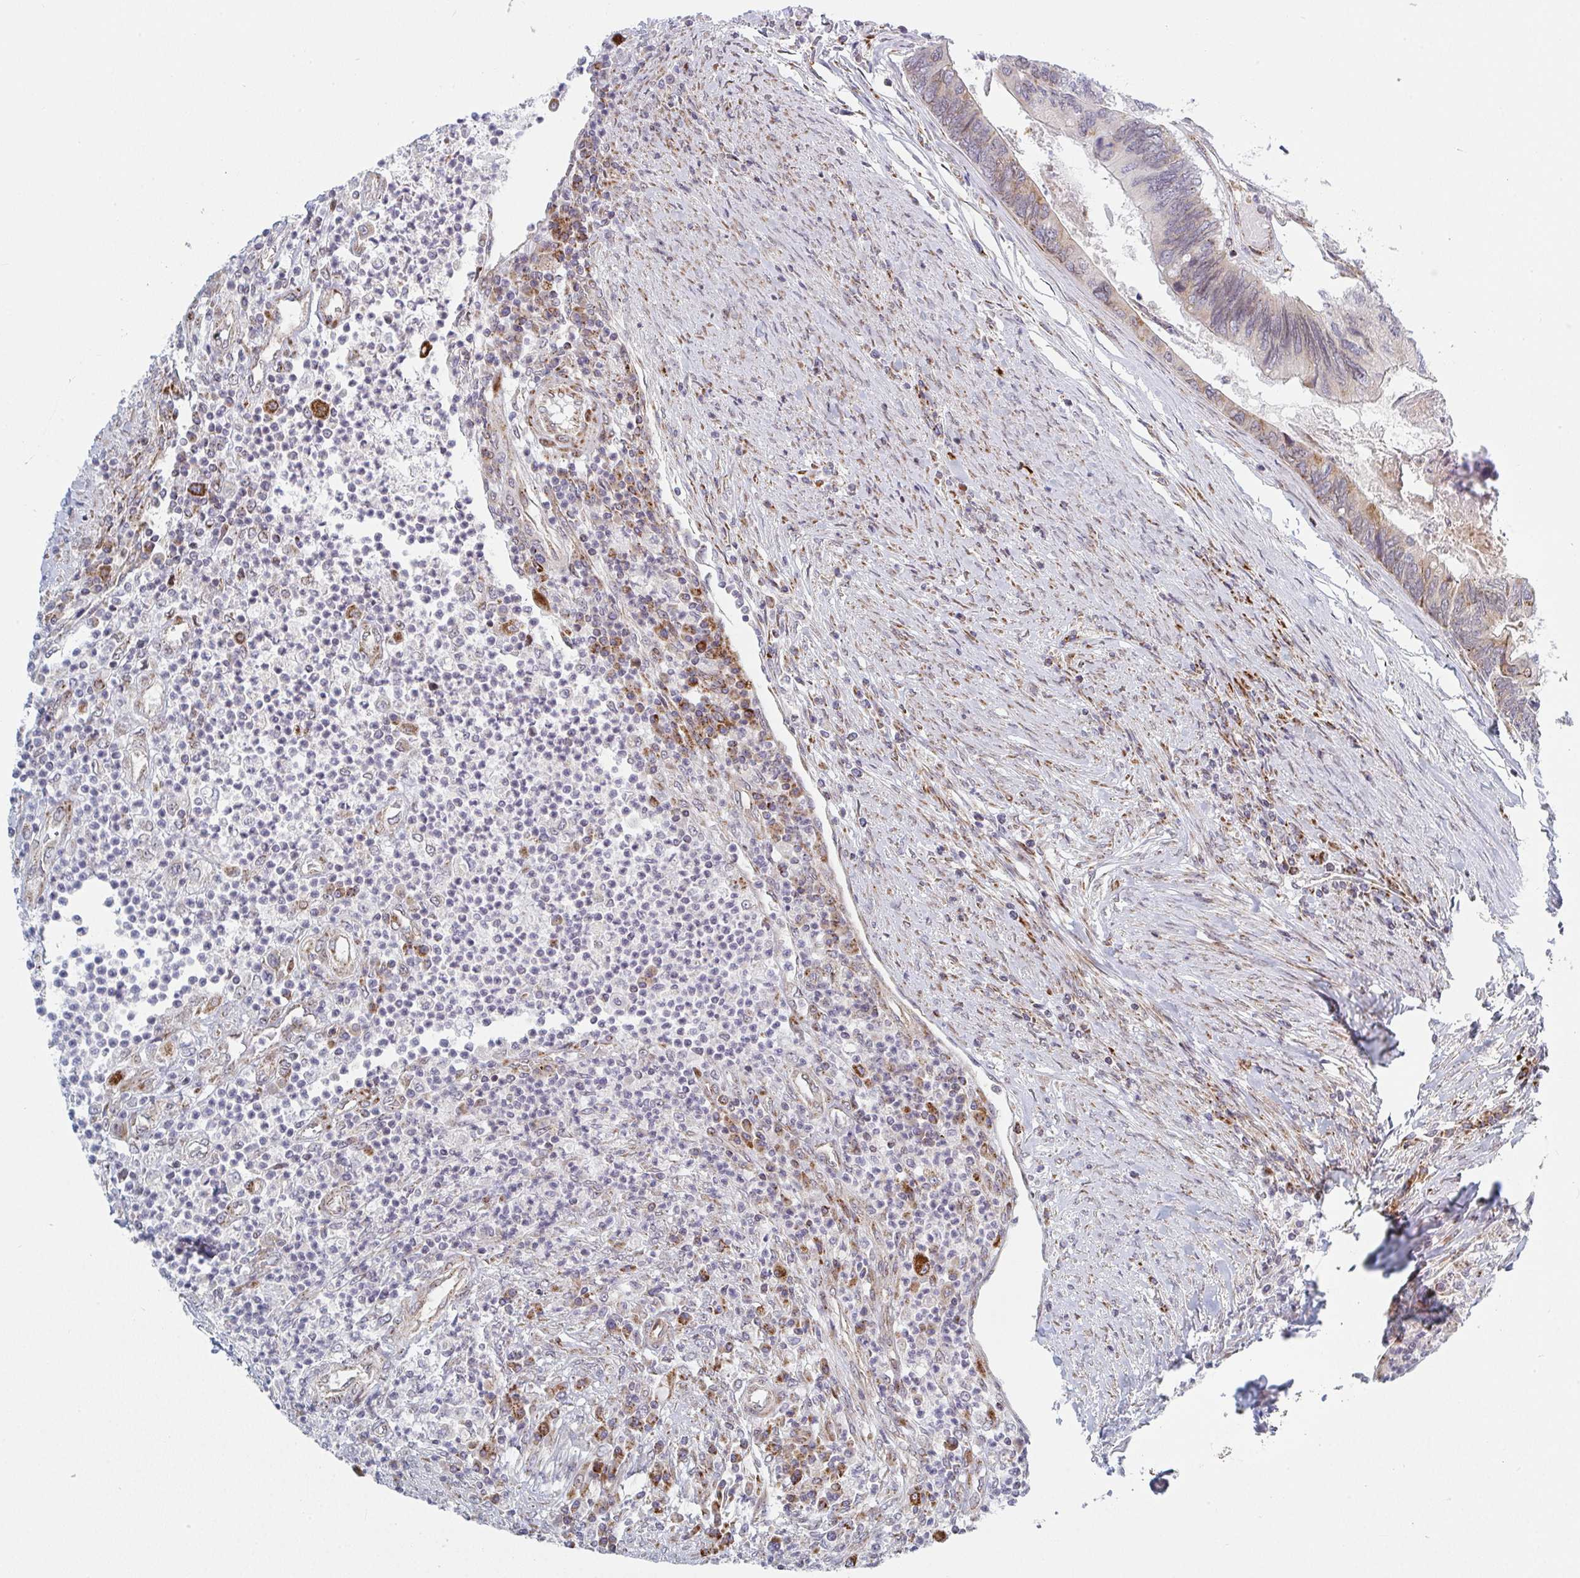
{"staining": {"intensity": "moderate", "quantity": "<25%", "location": "cytoplasmic/membranous"}, "tissue": "colorectal cancer", "cell_type": "Tumor cells", "image_type": "cancer", "snomed": [{"axis": "morphology", "description": "Adenocarcinoma, NOS"}, {"axis": "topography", "description": "Colon"}], "caption": "This image reveals immunohistochemistry staining of colorectal cancer, with low moderate cytoplasmic/membranous positivity in approximately <25% of tumor cells.", "gene": "PRKCH", "patient": {"sex": "female", "age": 67}}